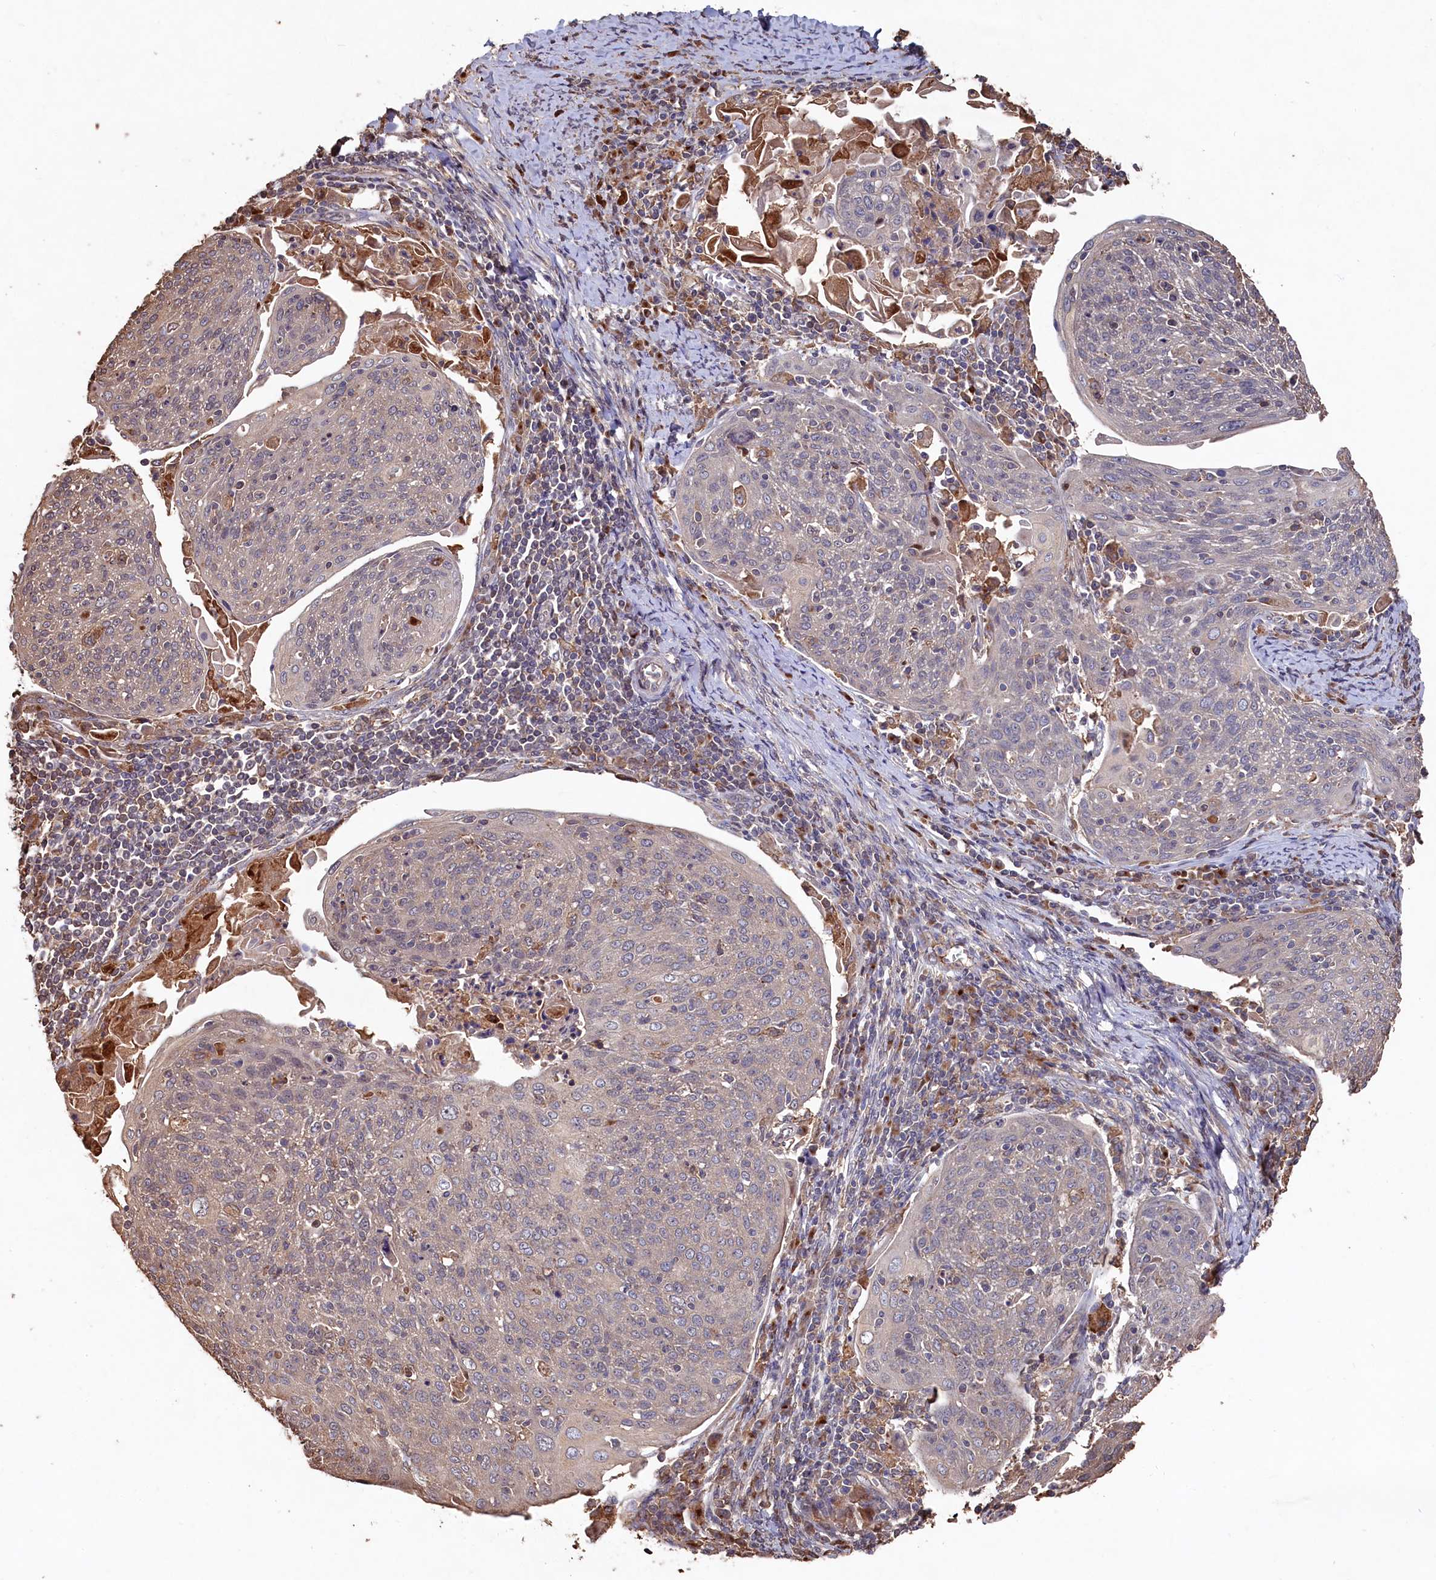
{"staining": {"intensity": "weak", "quantity": "<25%", "location": "cytoplasmic/membranous"}, "tissue": "cervical cancer", "cell_type": "Tumor cells", "image_type": "cancer", "snomed": [{"axis": "morphology", "description": "Squamous cell carcinoma, NOS"}, {"axis": "topography", "description": "Cervix"}], "caption": "Tumor cells are negative for brown protein staining in cervical squamous cell carcinoma.", "gene": "NAA60", "patient": {"sex": "female", "age": 67}}